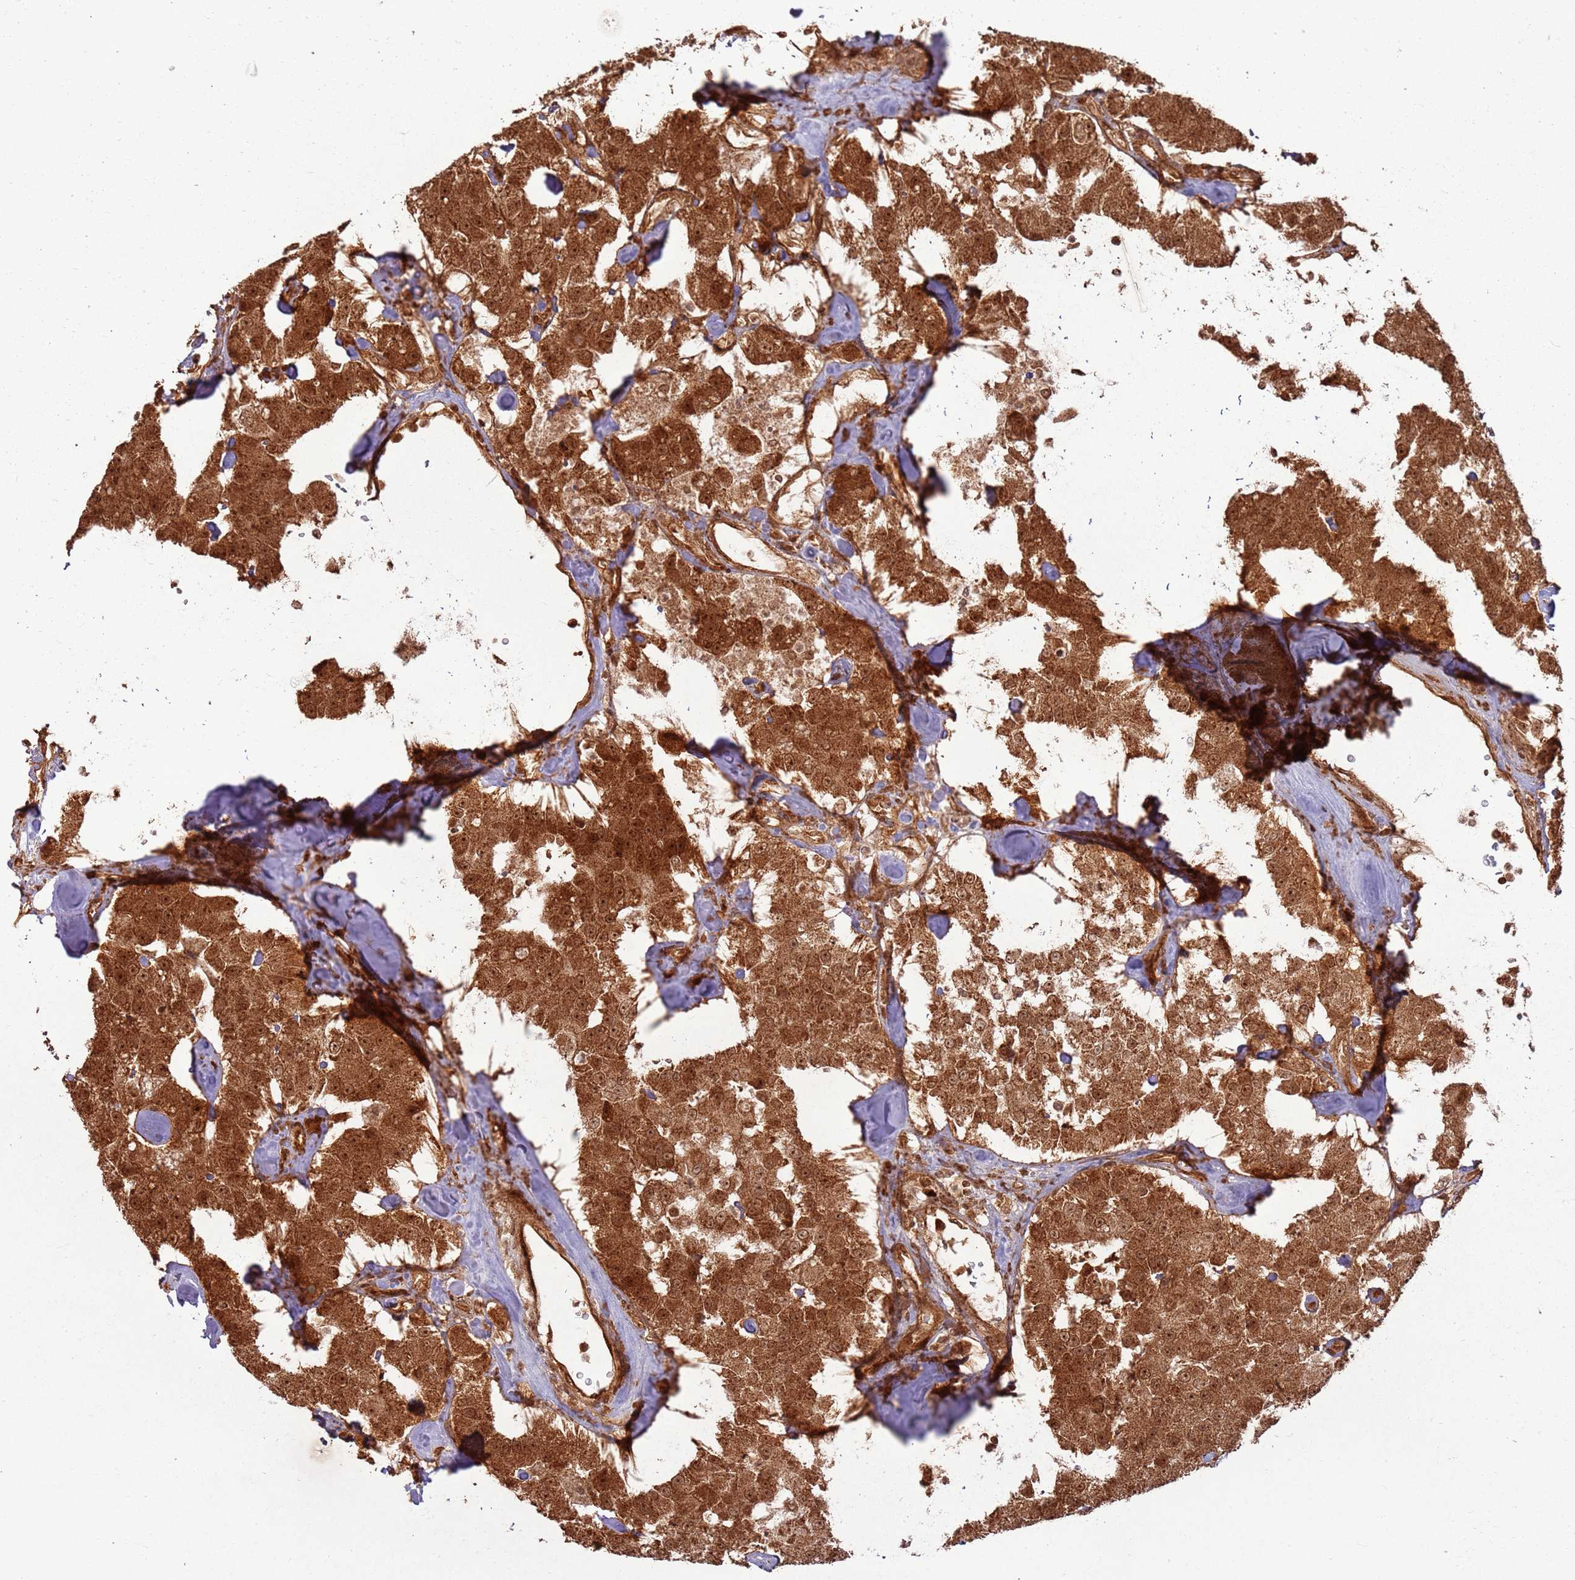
{"staining": {"intensity": "strong", "quantity": ">75%", "location": "cytoplasmic/membranous,nuclear"}, "tissue": "carcinoid", "cell_type": "Tumor cells", "image_type": "cancer", "snomed": [{"axis": "morphology", "description": "Carcinoid, malignant, NOS"}, {"axis": "topography", "description": "Pancreas"}], "caption": "Protein staining demonstrates strong cytoplasmic/membranous and nuclear staining in approximately >75% of tumor cells in carcinoid.", "gene": "TBC1D13", "patient": {"sex": "male", "age": 41}}